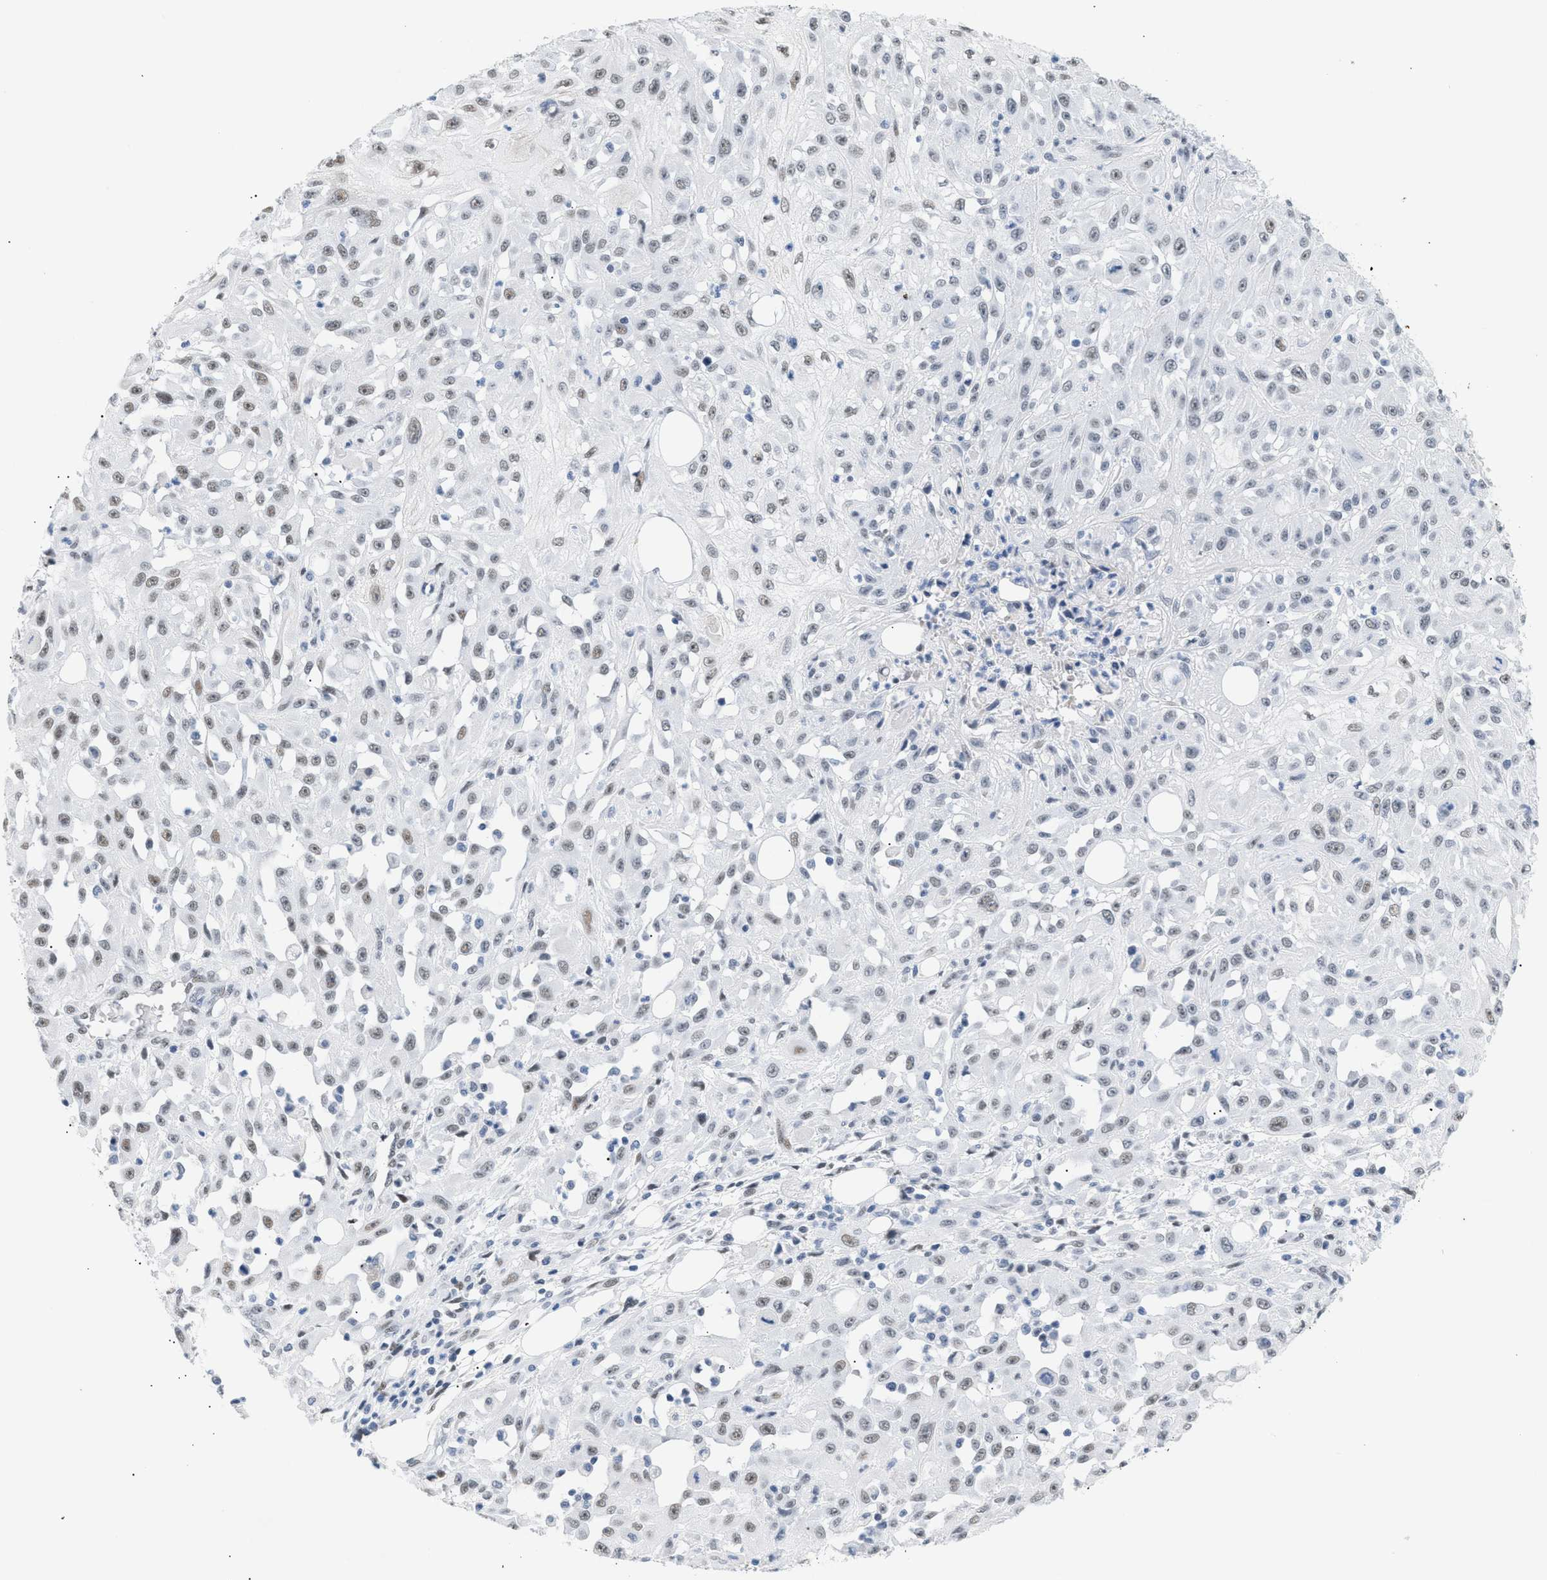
{"staining": {"intensity": "weak", "quantity": "<25%", "location": "nuclear"}, "tissue": "skin cancer", "cell_type": "Tumor cells", "image_type": "cancer", "snomed": [{"axis": "morphology", "description": "Squamous cell carcinoma, NOS"}, {"axis": "morphology", "description": "Squamous cell carcinoma, metastatic, NOS"}, {"axis": "topography", "description": "Skin"}, {"axis": "topography", "description": "Lymph node"}], "caption": "The immunohistochemistry photomicrograph has no significant positivity in tumor cells of skin squamous cell carcinoma tissue. (DAB immunohistochemistry (IHC) with hematoxylin counter stain).", "gene": "ELN", "patient": {"sex": "male", "age": 75}}